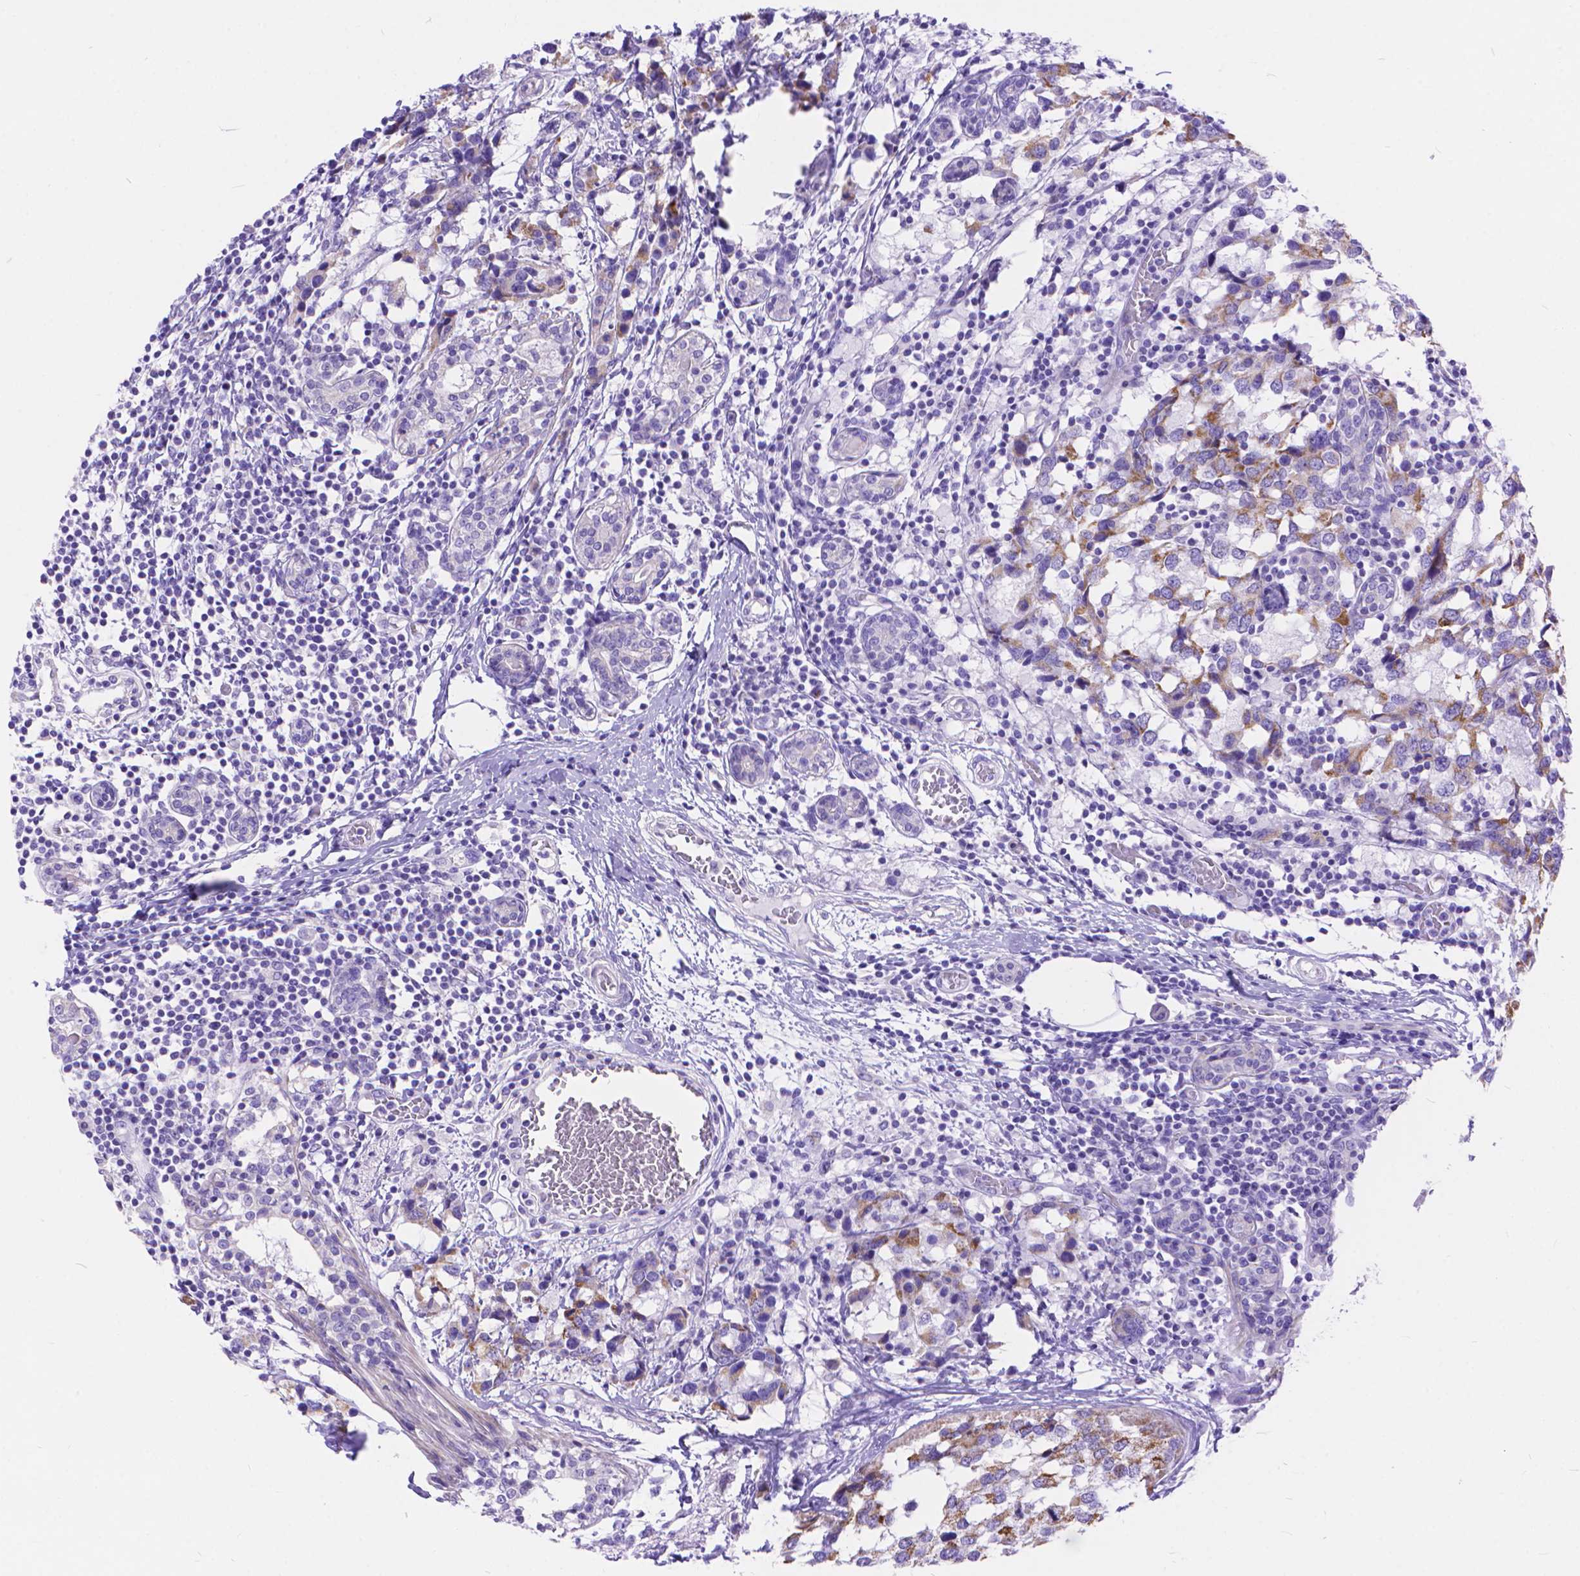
{"staining": {"intensity": "moderate", "quantity": "25%-75%", "location": "cytoplasmic/membranous"}, "tissue": "breast cancer", "cell_type": "Tumor cells", "image_type": "cancer", "snomed": [{"axis": "morphology", "description": "Lobular carcinoma"}, {"axis": "topography", "description": "Breast"}], "caption": "Immunohistochemistry (IHC) of lobular carcinoma (breast) demonstrates medium levels of moderate cytoplasmic/membranous staining in about 25%-75% of tumor cells. (brown staining indicates protein expression, while blue staining denotes nuclei).", "gene": "DHRS2", "patient": {"sex": "female", "age": 59}}